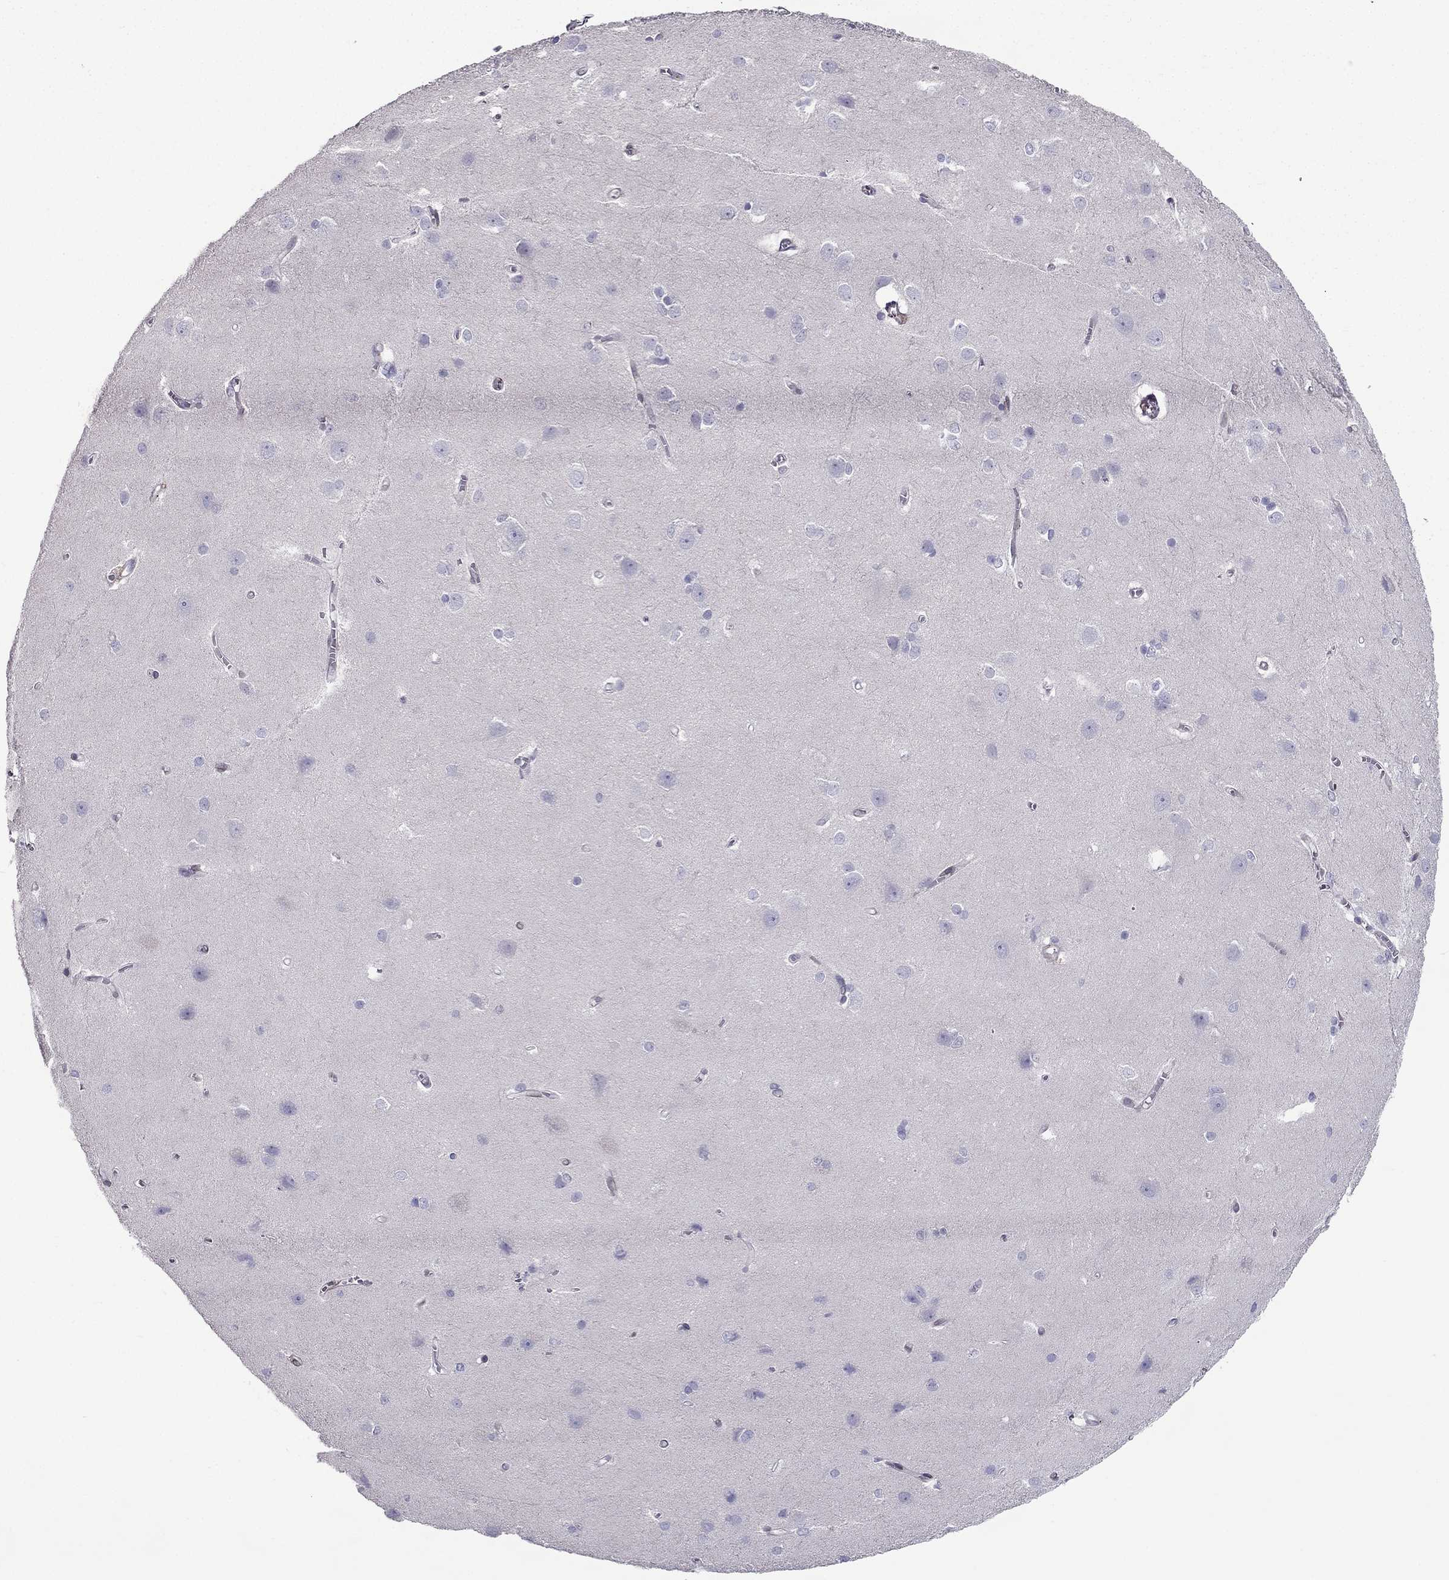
{"staining": {"intensity": "negative", "quantity": "none", "location": "none"}, "tissue": "cerebral cortex", "cell_type": "Endothelial cells", "image_type": "normal", "snomed": [{"axis": "morphology", "description": "Normal tissue, NOS"}, {"axis": "topography", "description": "Cerebral cortex"}], "caption": "A high-resolution micrograph shows immunohistochemistry (IHC) staining of unremarkable cerebral cortex, which demonstrates no significant staining in endothelial cells.", "gene": "IKBIP", "patient": {"sex": "male", "age": 37}}